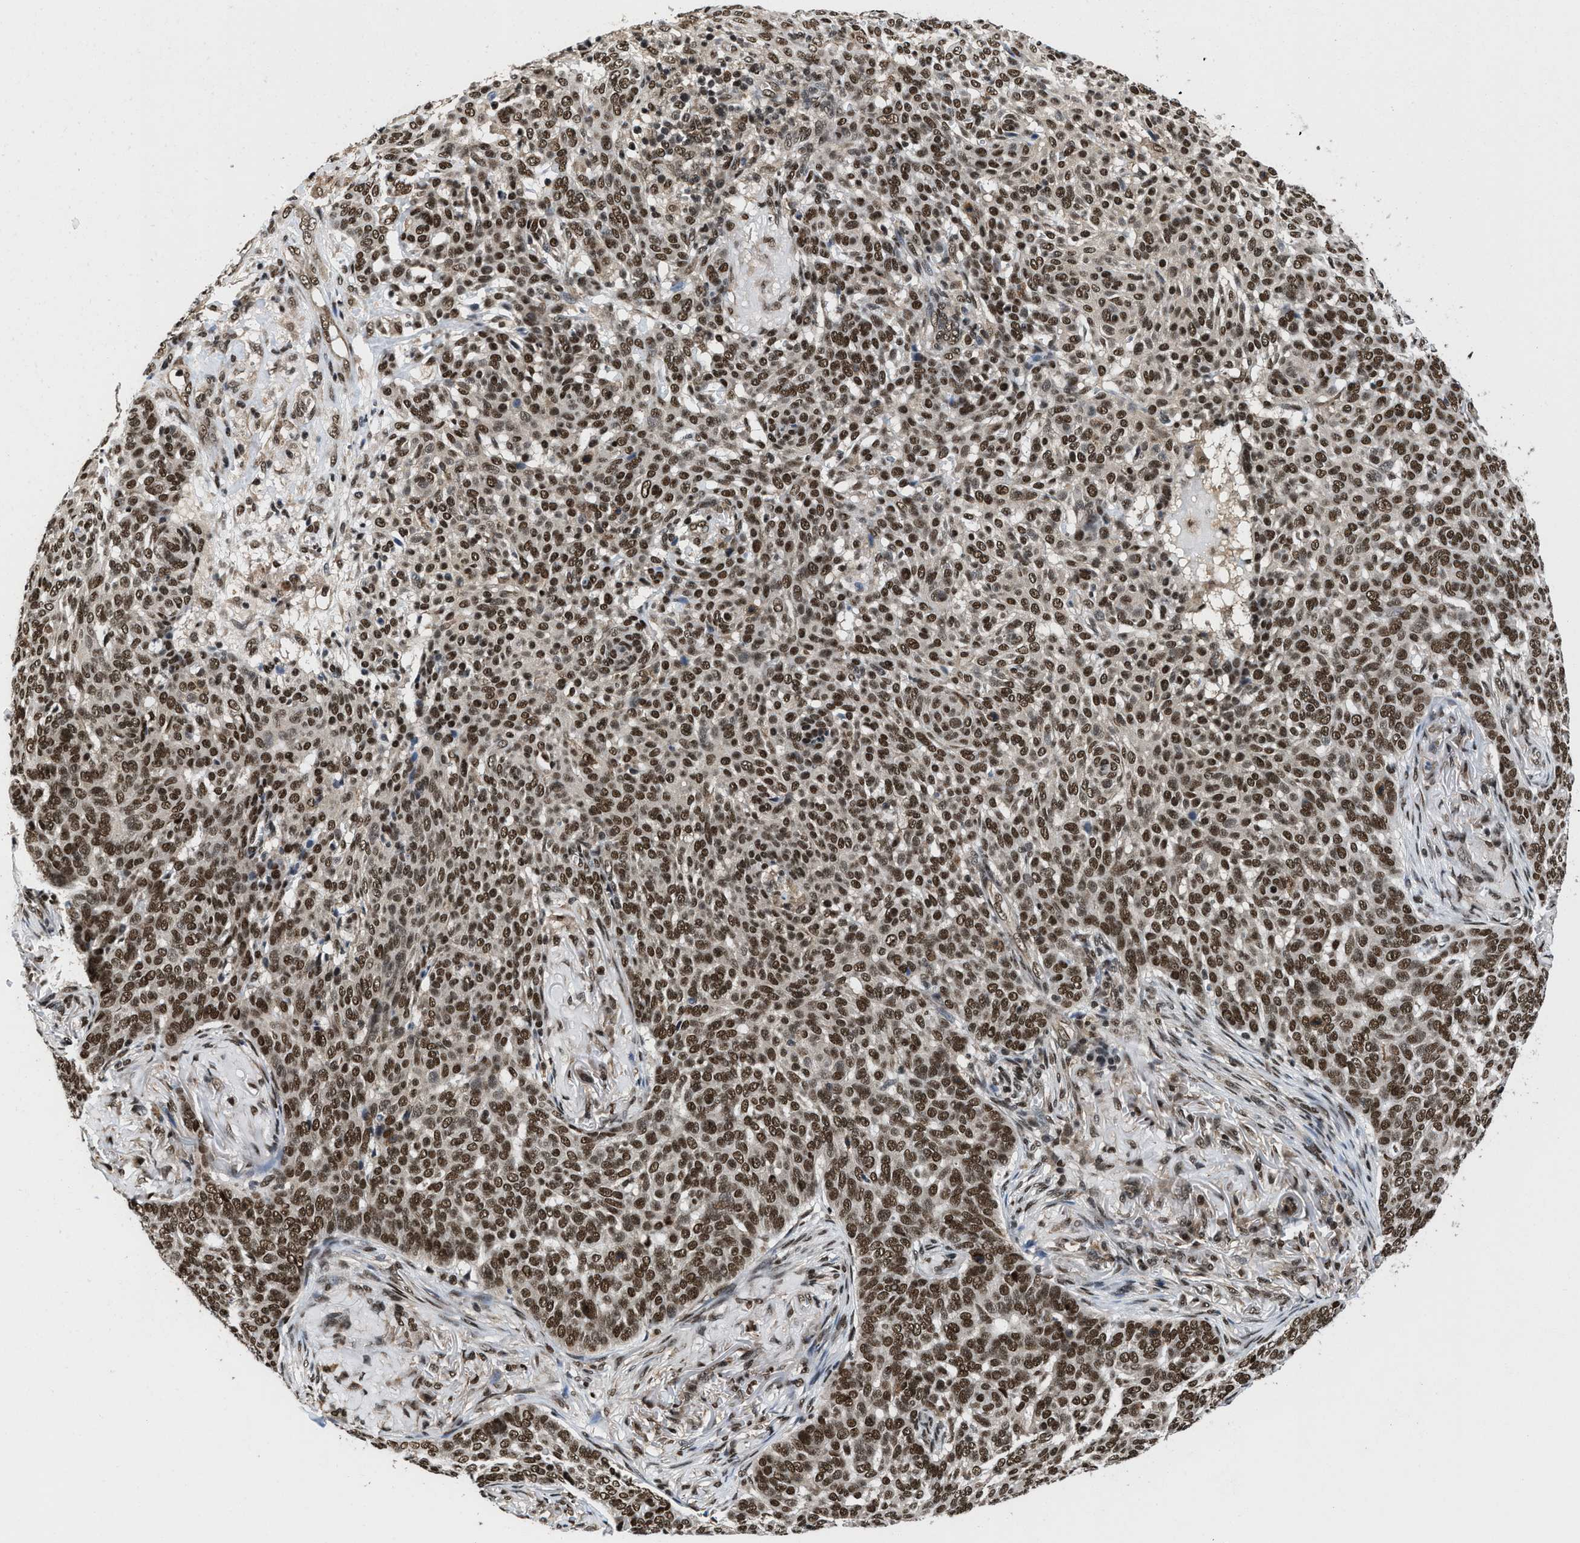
{"staining": {"intensity": "strong", "quantity": ">75%", "location": "nuclear"}, "tissue": "skin cancer", "cell_type": "Tumor cells", "image_type": "cancer", "snomed": [{"axis": "morphology", "description": "Basal cell carcinoma"}, {"axis": "topography", "description": "Skin"}], "caption": "Protein staining exhibits strong nuclear staining in about >75% of tumor cells in basal cell carcinoma (skin).", "gene": "SAFB", "patient": {"sex": "male", "age": 85}}